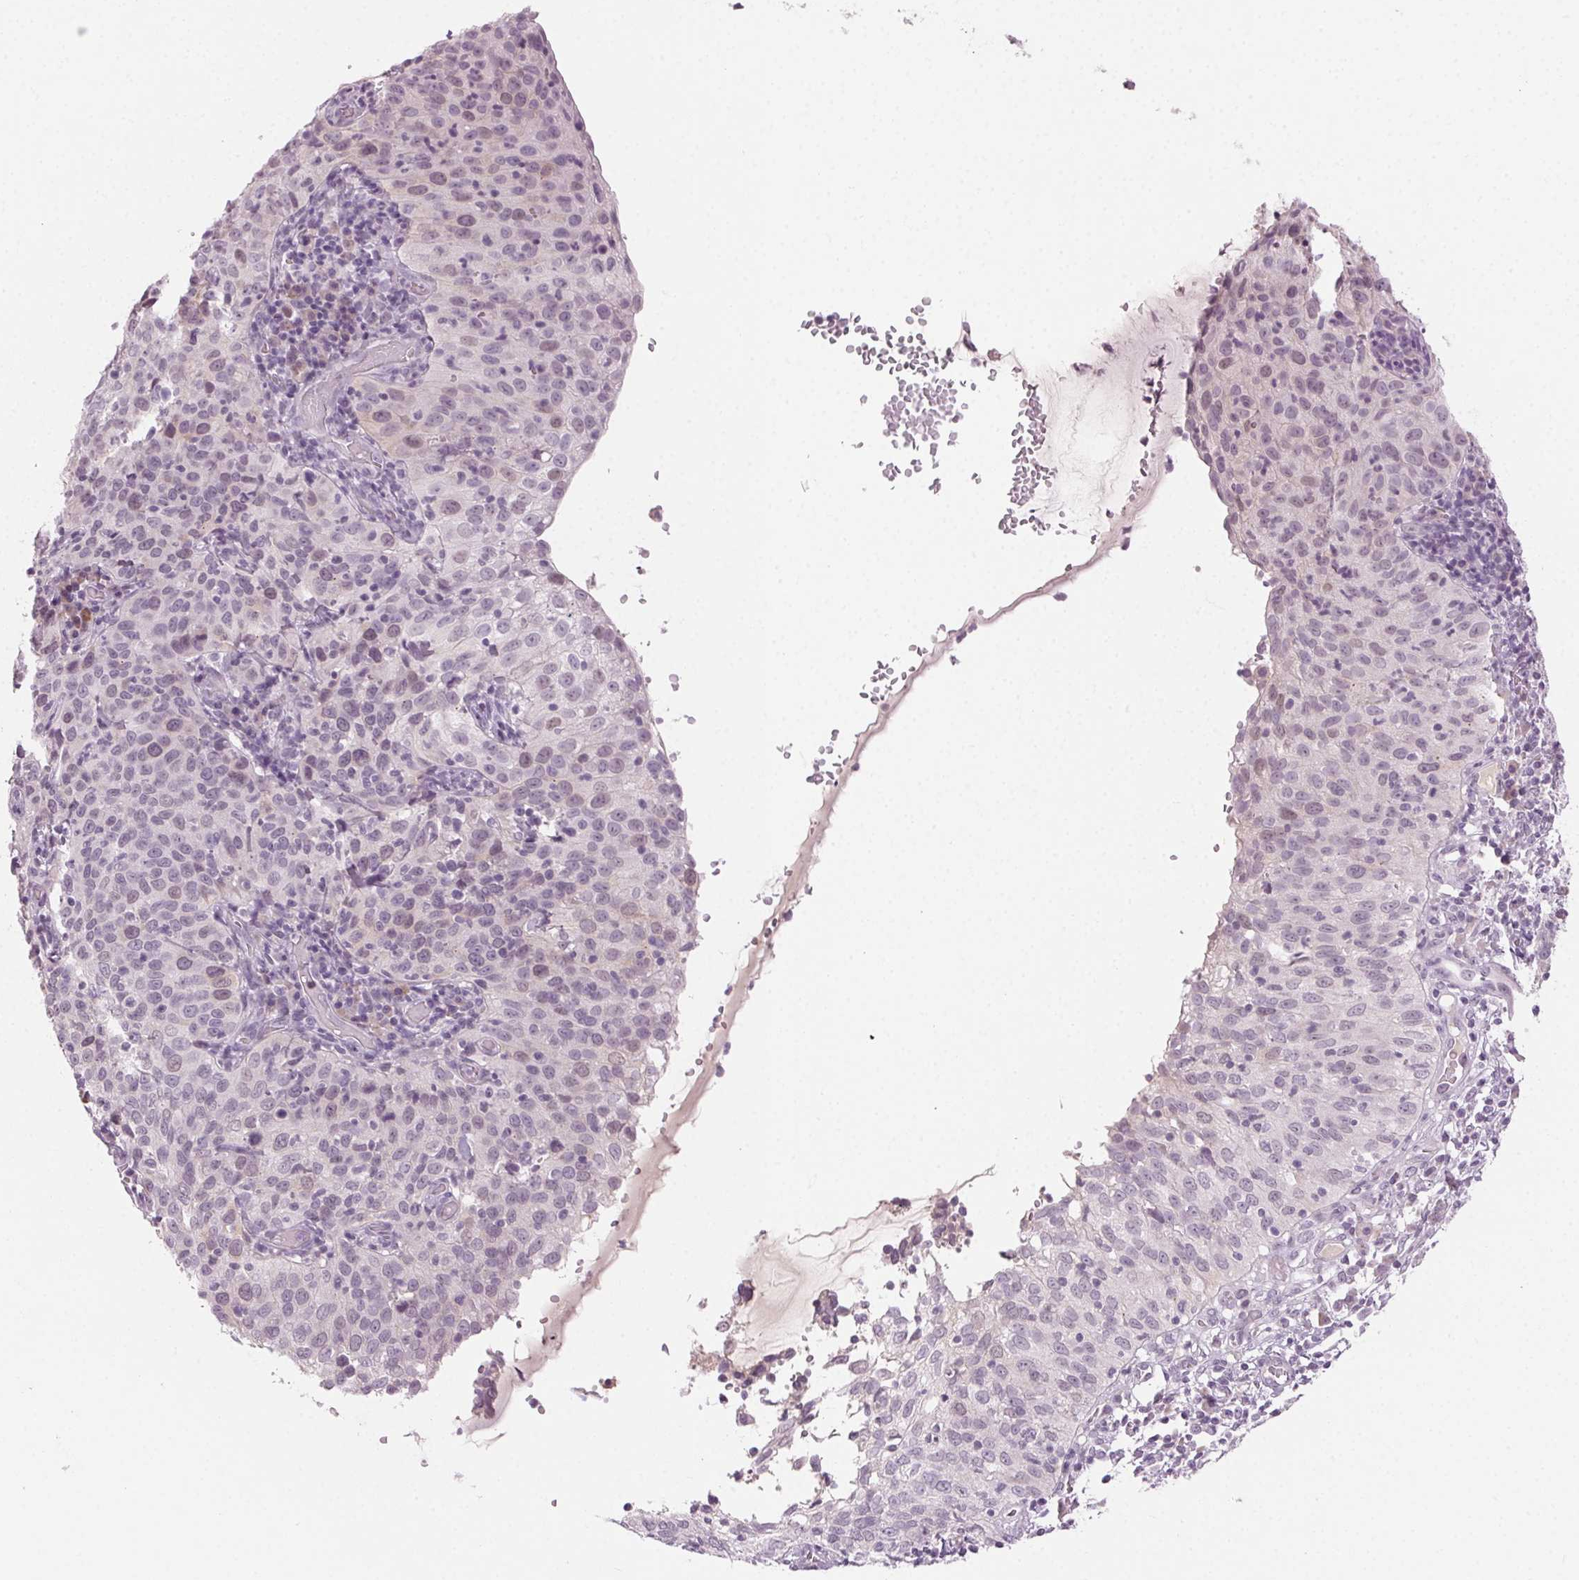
{"staining": {"intensity": "negative", "quantity": "none", "location": "none"}, "tissue": "cervical cancer", "cell_type": "Tumor cells", "image_type": "cancer", "snomed": [{"axis": "morphology", "description": "Squamous cell carcinoma, NOS"}, {"axis": "topography", "description": "Cervix"}], "caption": "Histopathology image shows no significant protein staining in tumor cells of squamous cell carcinoma (cervical). (DAB immunohistochemistry with hematoxylin counter stain).", "gene": "HSF5", "patient": {"sex": "female", "age": 52}}